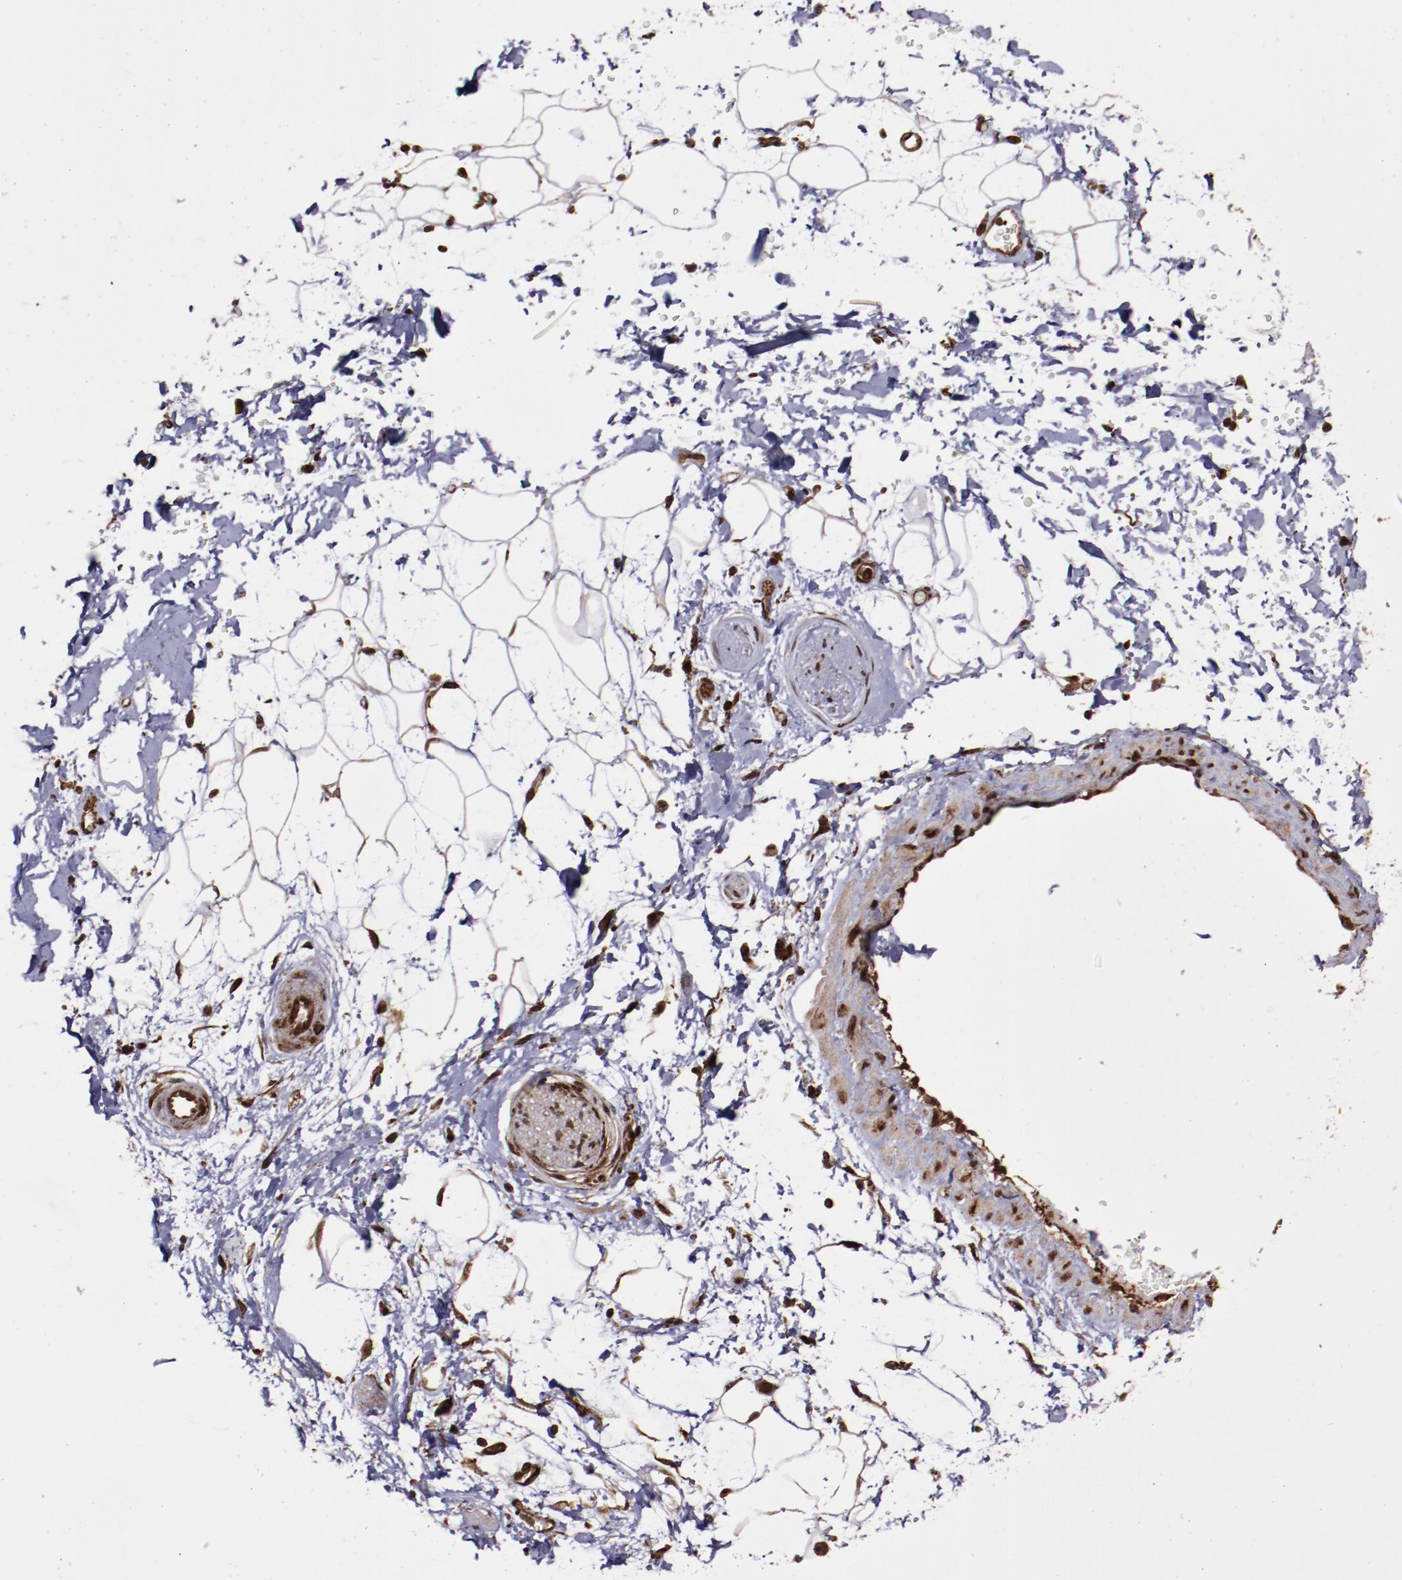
{"staining": {"intensity": "moderate", "quantity": "25%-75%", "location": "cytoplasmic/membranous,nuclear"}, "tissue": "adipose tissue", "cell_type": "Adipocytes", "image_type": "normal", "snomed": [{"axis": "morphology", "description": "Normal tissue, NOS"}, {"axis": "topography", "description": "Soft tissue"}], "caption": "Immunohistochemistry (IHC) photomicrograph of benign adipose tissue: adipose tissue stained using IHC shows medium levels of moderate protein expression localized specifically in the cytoplasmic/membranous,nuclear of adipocytes, appearing as a cytoplasmic/membranous,nuclear brown color.", "gene": "EIF4ENIF1", "patient": {"sex": "male", "age": 72}}